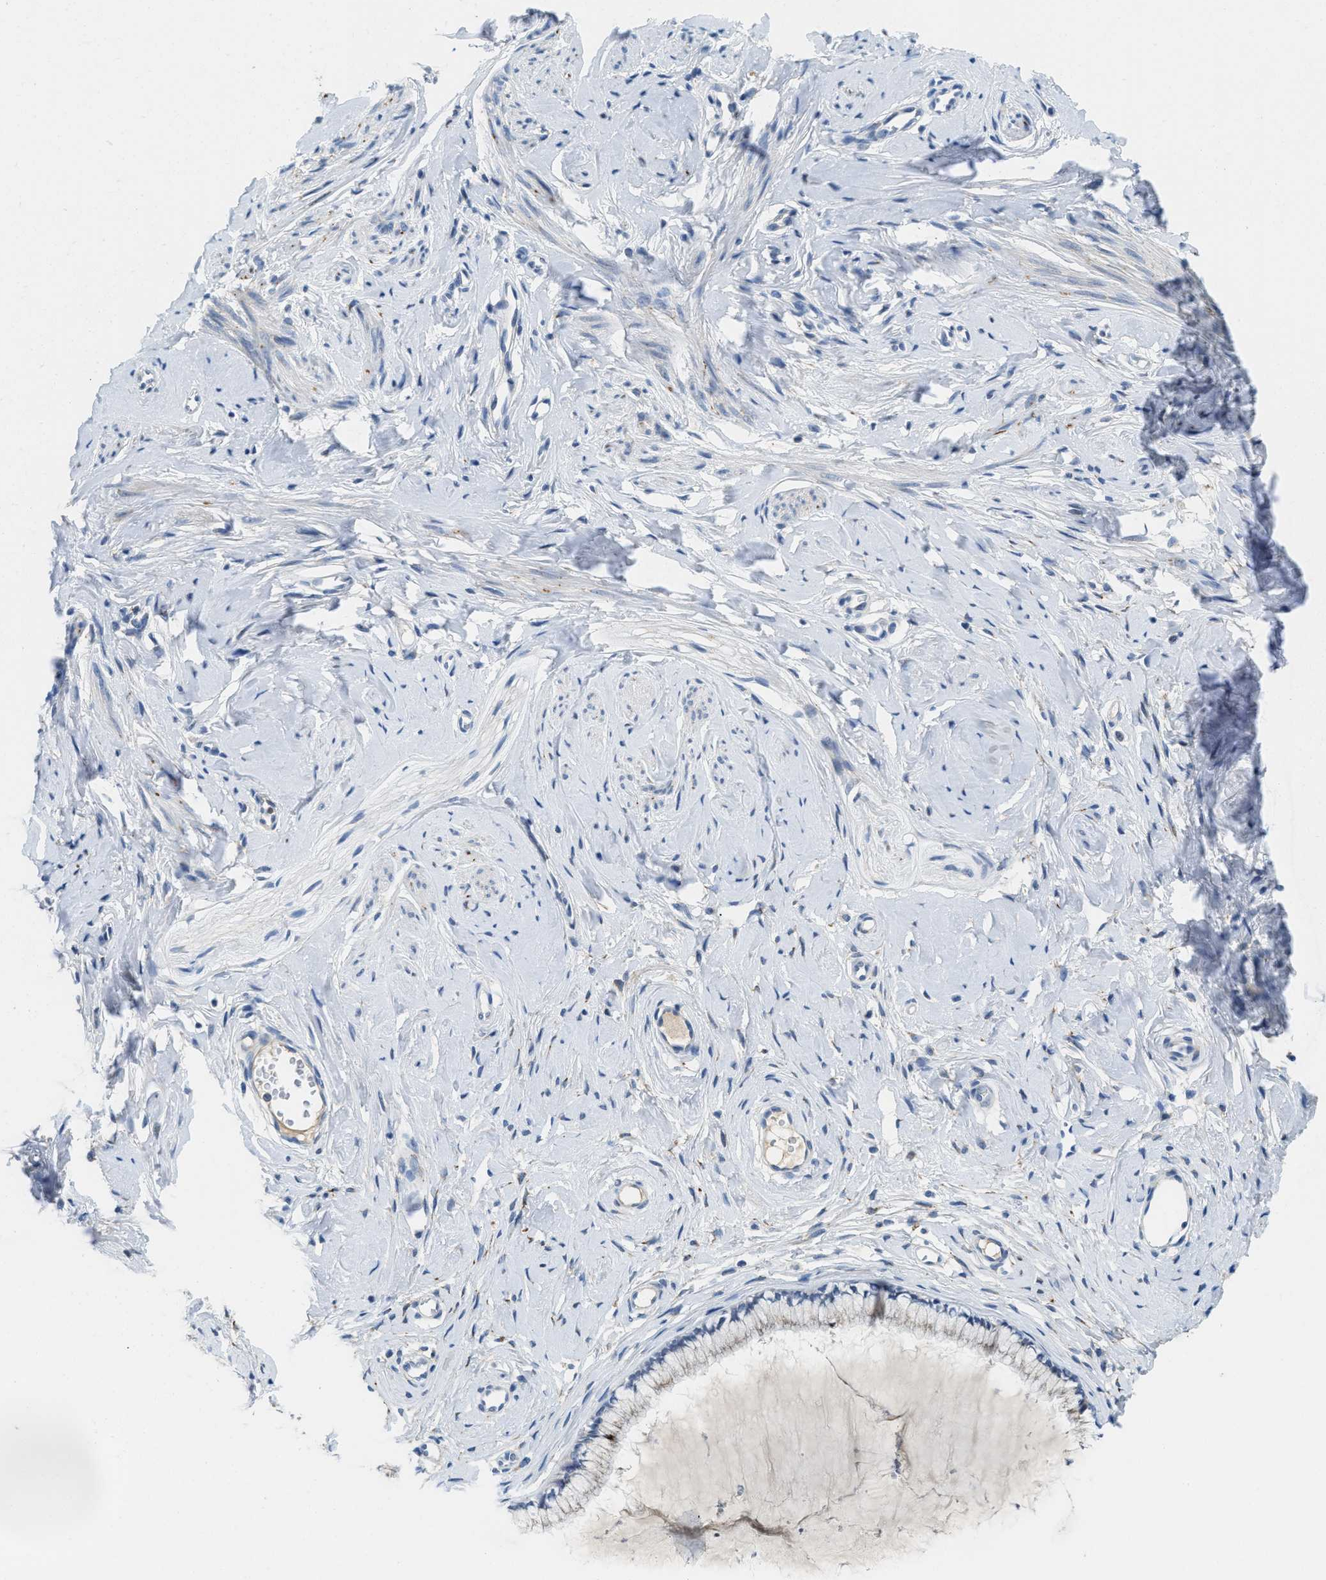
{"staining": {"intensity": "negative", "quantity": "none", "location": "none"}, "tissue": "cervix", "cell_type": "Glandular cells", "image_type": "normal", "snomed": [{"axis": "morphology", "description": "Normal tissue, NOS"}, {"axis": "topography", "description": "Cervix"}], "caption": "Unremarkable cervix was stained to show a protein in brown. There is no significant expression in glandular cells. Brightfield microscopy of IHC stained with DAB (3,3'-diaminobenzidine) (brown) and hematoxylin (blue), captured at high magnification.", "gene": "TSPAN3", "patient": {"sex": "female", "age": 65}}